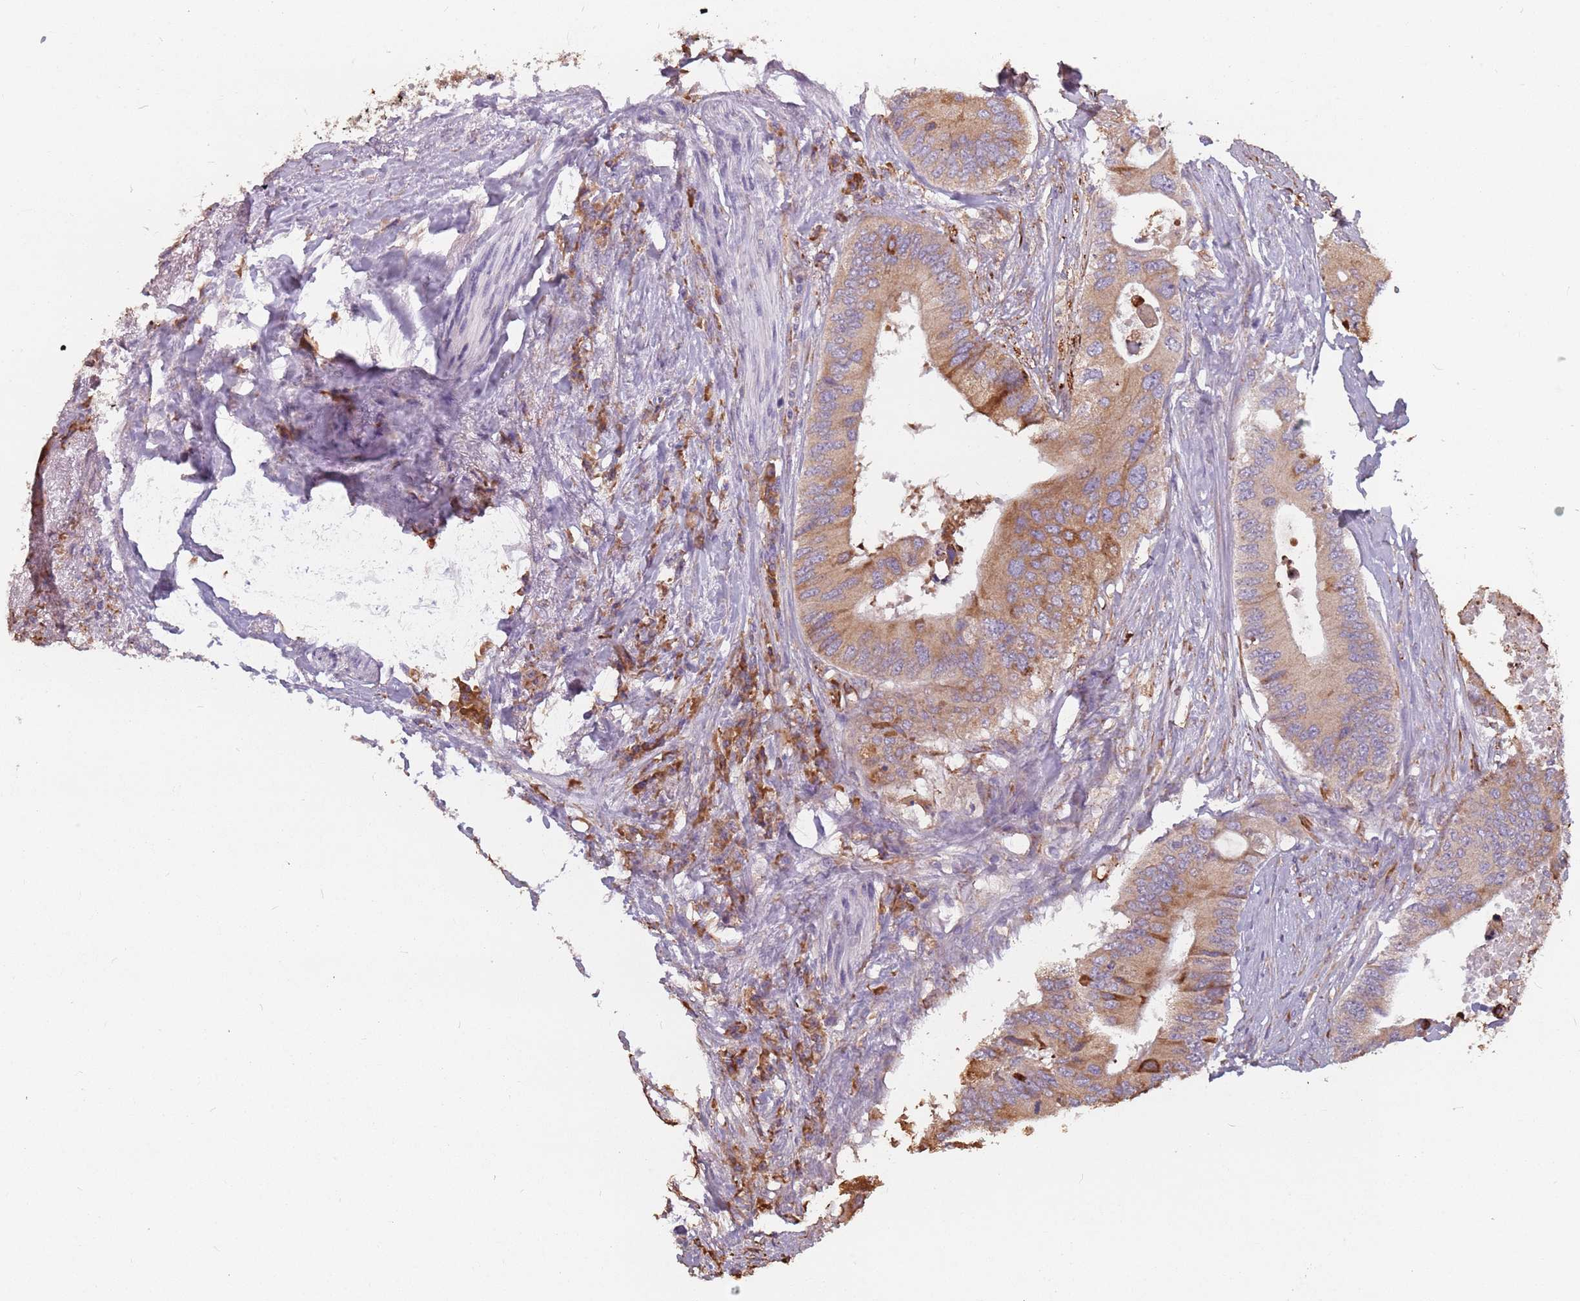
{"staining": {"intensity": "moderate", "quantity": ">75%", "location": "cytoplasmic/membranous"}, "tissue": "colorectal cancer", "cell_type": "Tumor cells", "image_type": "cancer", "snomed": [{"axis": "morphology", "description": "Adenocarcinoma, NOS"}, {"axis": "topography", "description": "Colon"}], "caption": "Colorectal cancer was stained to show a protein in brown. There is medium levels of moderate cytoplasmic/membranous staining in approximately >75% of tumor cells.", "gene": "RPS9", "patient": {"sex": "male", "age": 71}}